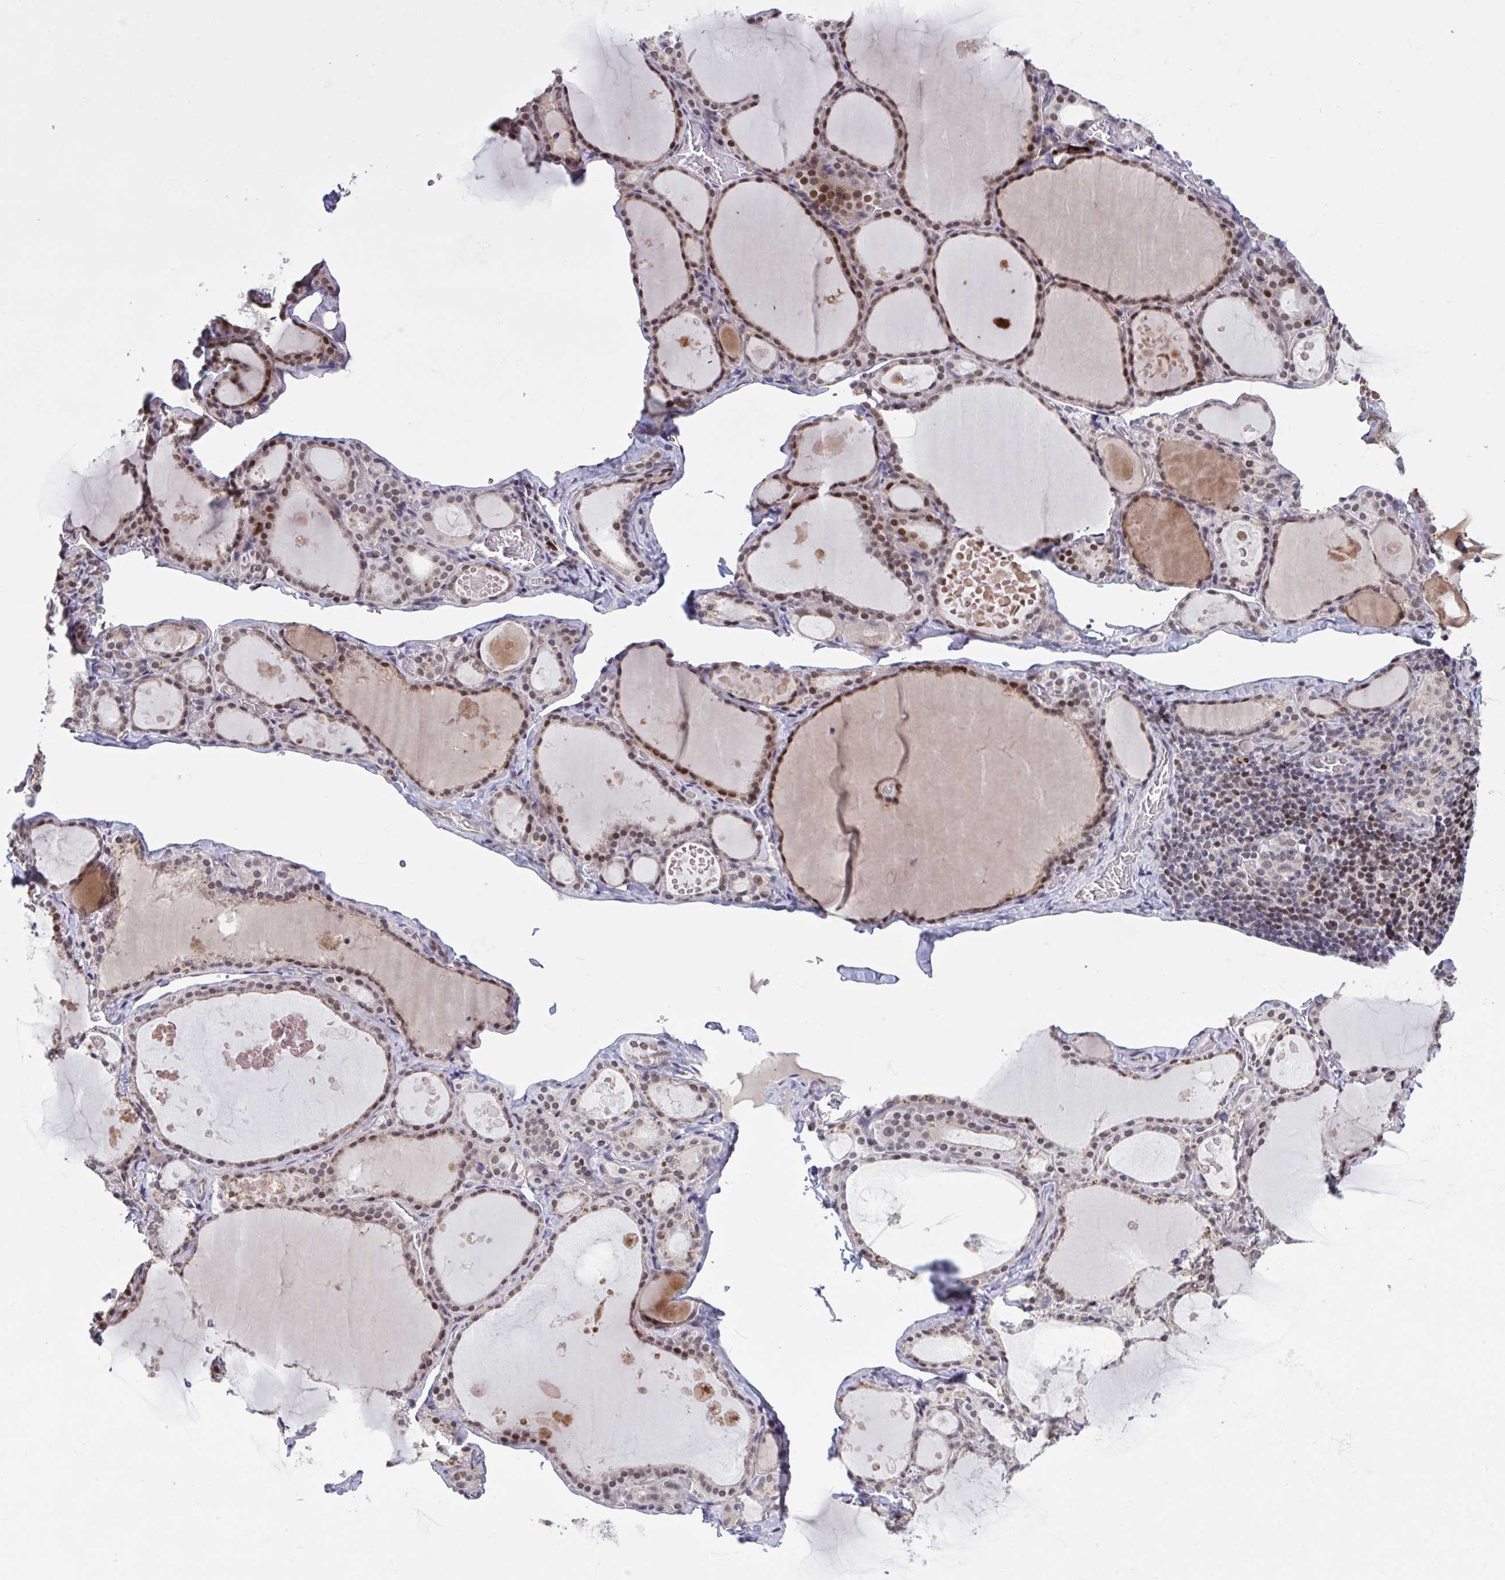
{"staining": {"intensity": "moderate", "quantity": ">75%", "location": "nuclear"}, "tissue": "thyroid gland", "cell_type": "Glandular cells", "image_type": "normal", "snomed": [{"axis": "morphology", "description": "Normal tissue, NOS"}, {"axis": "topography", "description": "Thyroid gland"}], "caption": "Benign thyroid gland reveals moderate nuclear positivity in approximately >75% of glandular cells, visualized by immunohistochemistry.", "gene": "ZNF414", "patient": {"sex": "male", "age": 56}}